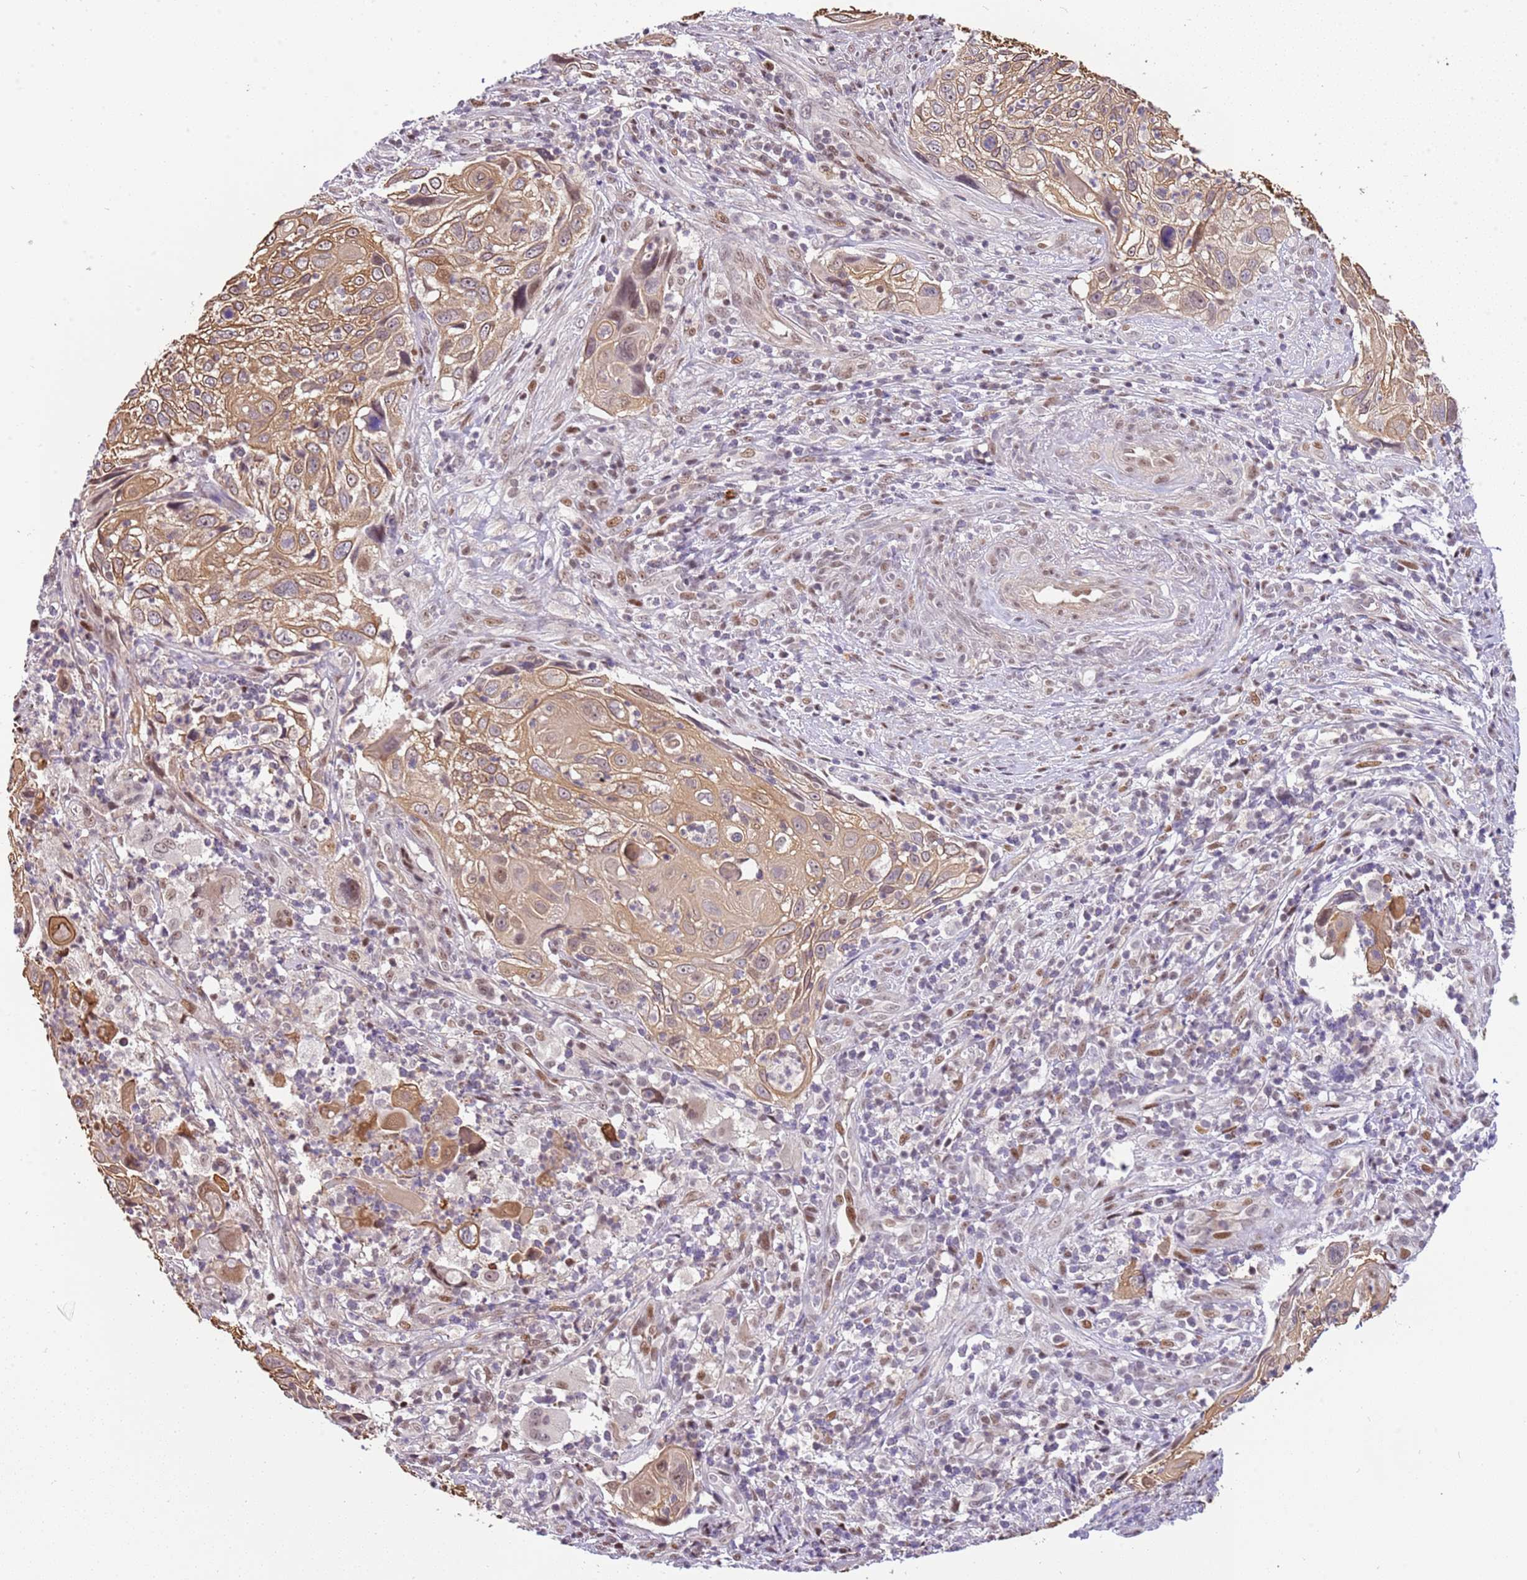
{"staining": {"intensity": "weak", "quantity": ">75%", "location": "cytoplasmic/membranous,nuclear"}, "tissue": "cervical cancer", "cell_type": "Tumor cells", "image_type": "cancer", "snomed": [{"axis": "morphology", "description": "Squamous cell carcinoma, NOS"}, {"axis": "topography", "description": "Cervix"}], "caption": "High-magnification brightfield microscopy of cervical cancer (squamous cell carcinoma) stained with DAB (brown) and counterstained with hematoxylin (blue). tumor cells exhibit weak cytoplasmic/membranous and nuclear staining is present in approximately>75% of cells.", "gene": "RFK", "patient": {"sex": "female", "age": 70}}